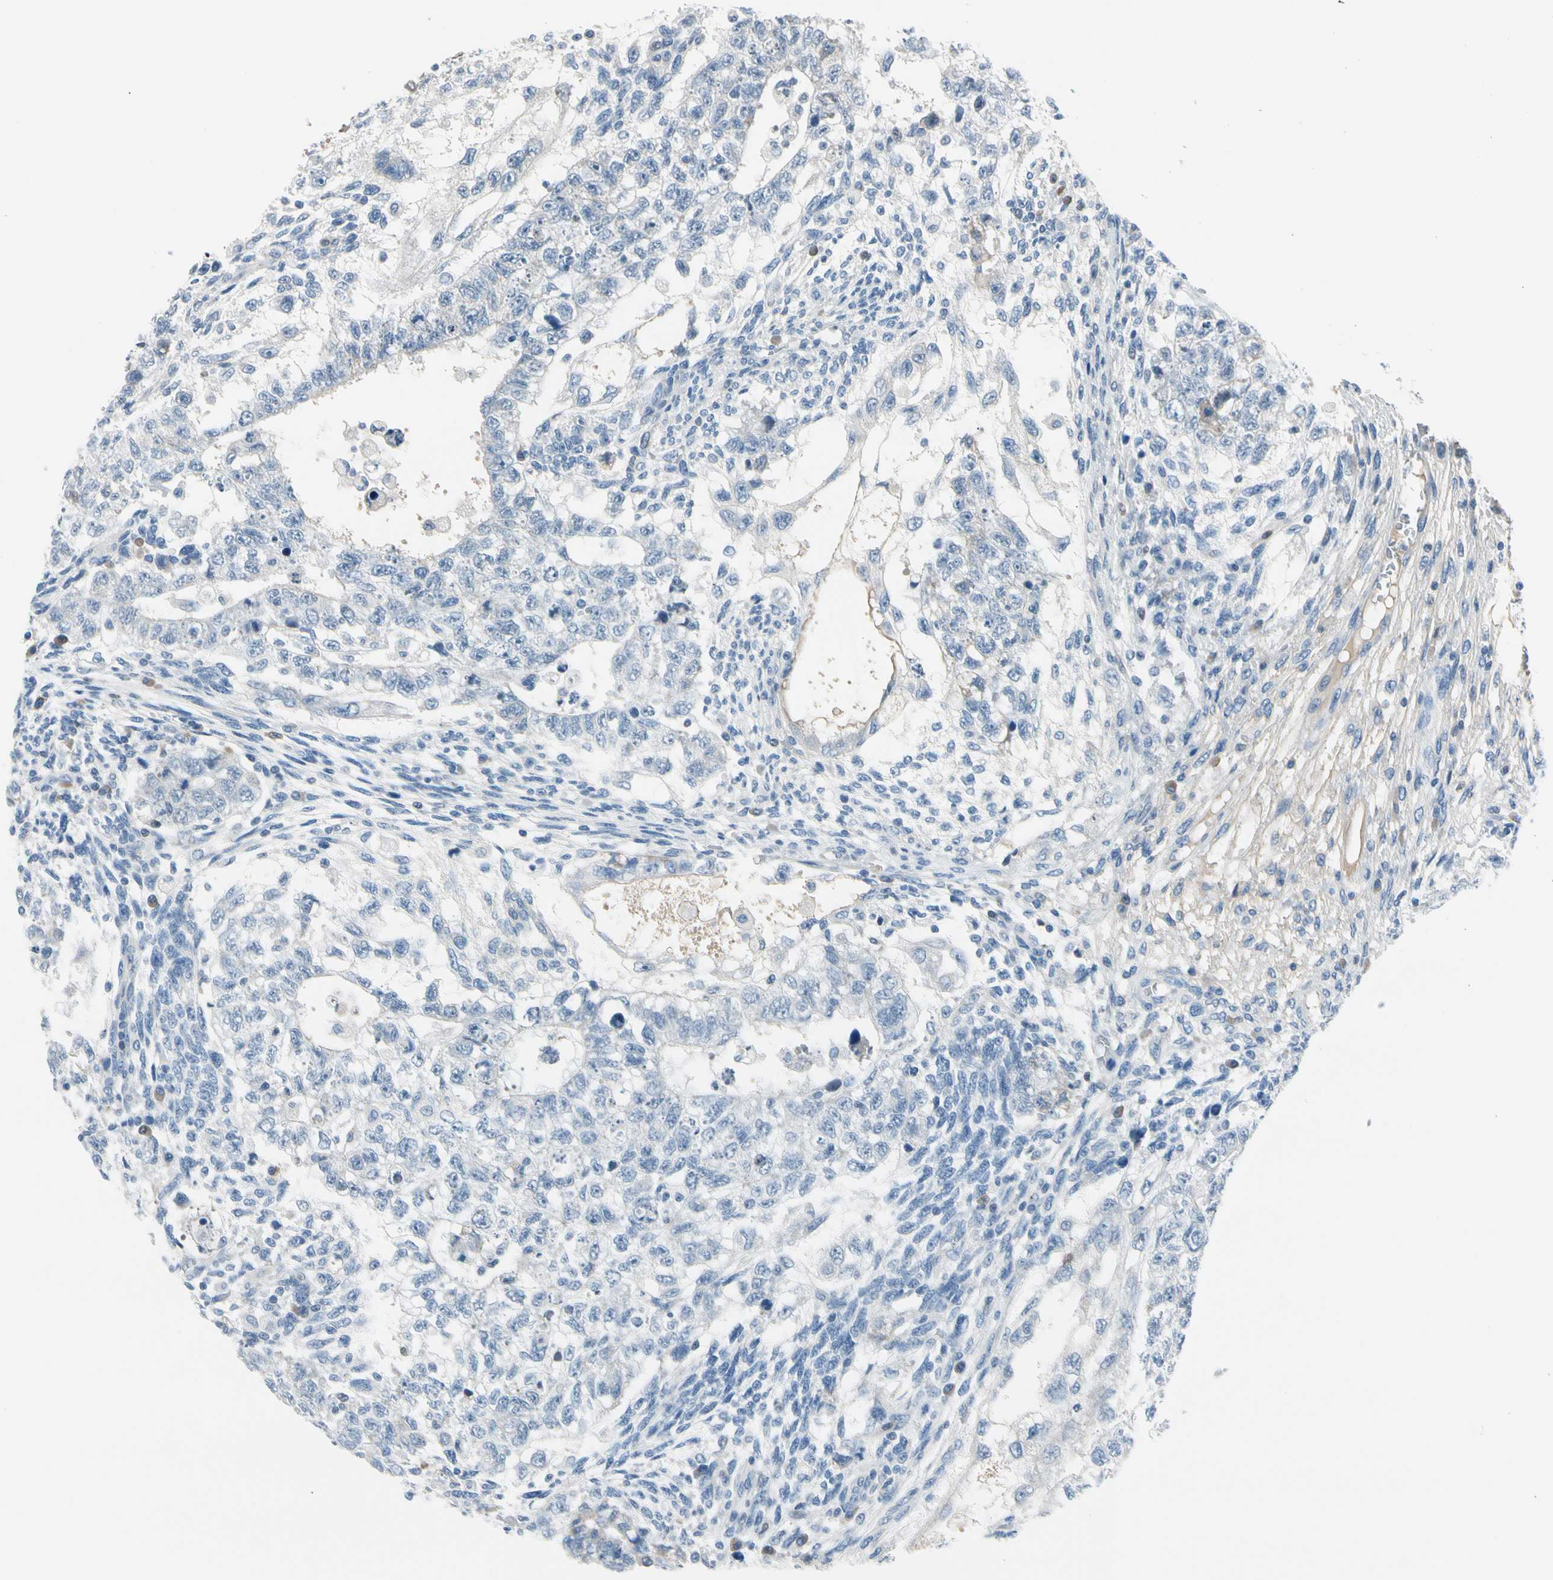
{"staining": {"intensity": "negative", "quantity": "none", "location": "none"}, "tissue": "testis cancer", "cell_type": "Tumor cells", "image_type": "cancer", "snomed": [{"axis": "morphology", "description": "Normal tissue, NOS"}, {"axis": "morphology", "description": "Carcinoma, Embryonal, NOS"}, {"axis": "topography", "description": "Testis"}], "caption": "Photomicrograph shows no significant protein staining in tumor cells of testis cancer. (Stains: DAB (3,3'-diaminobenzidine) IHC with hematoxylin counter stain, Microscopy: brightfield microscopy at high magnification).", "gene": "STK40", "patient": {"sex": "male", "age": 36}}